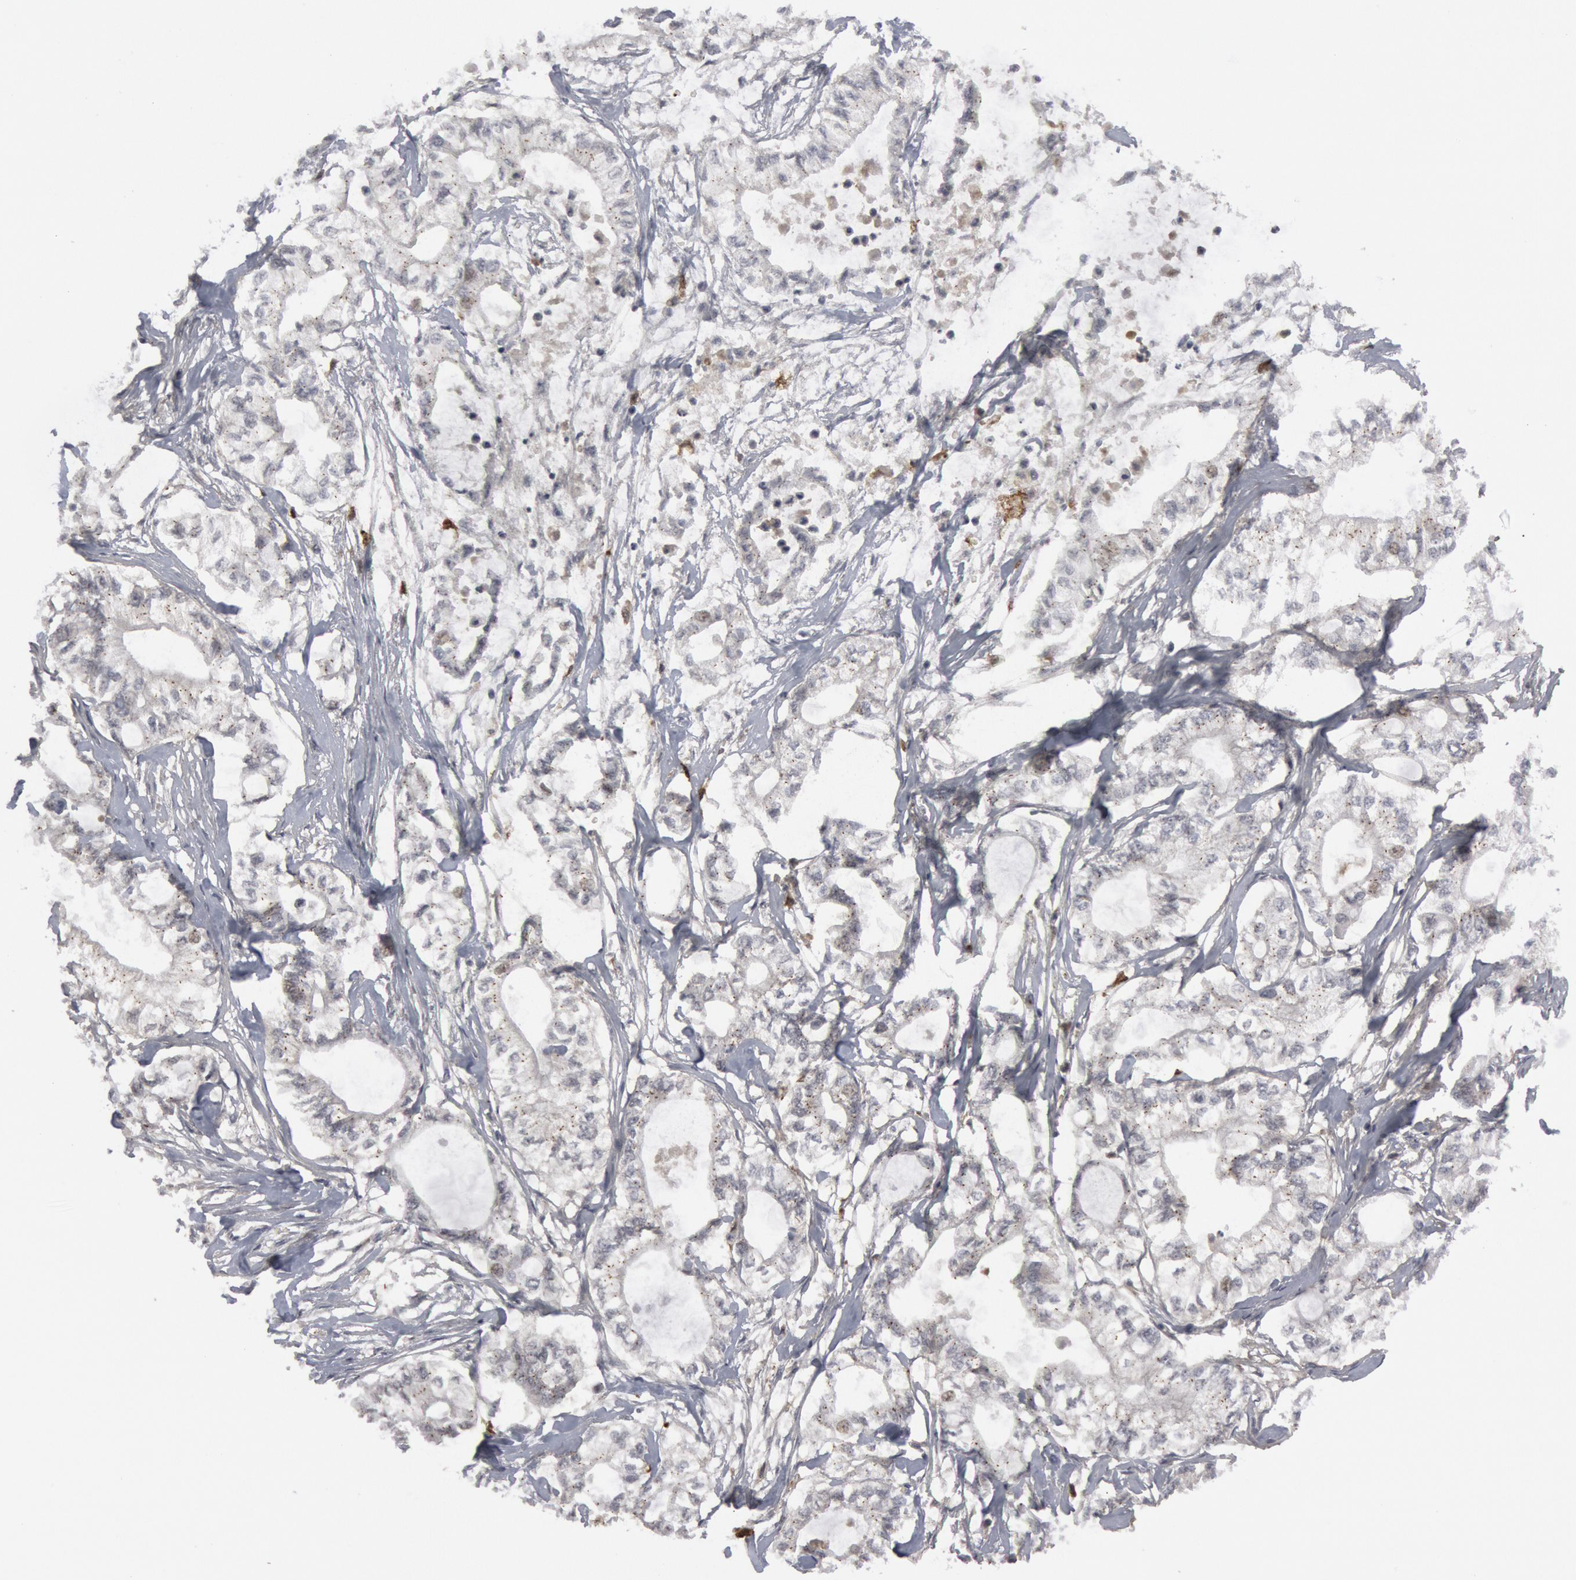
{"staining": {"intensity": "negative", "quantity": "none", "location": "none"}, "tissue": "pancreatic cancer", "cell_type": "Tumor cells", "image_type": "cancer", "snomed": [{"axis": "morphology", "description": "Adenocarcinoma, NOS"}, {"axis": "topography", "description": "Pancreas"}], "caption": "This photomicrograph is of pancreatic cancer (adenocarcinoma) stained with immunohistochemistry (IHC) to label a protein in brown with the nuclei are counter-stained blue. There is no staining in tumor cells. (DAB (3,3'-diaminobenzidine) immunohistochemistry visualized using brightfield microscopy, high magnification).", "gene": "C1QC", "patient": {"sex": "male", "age": 79}}